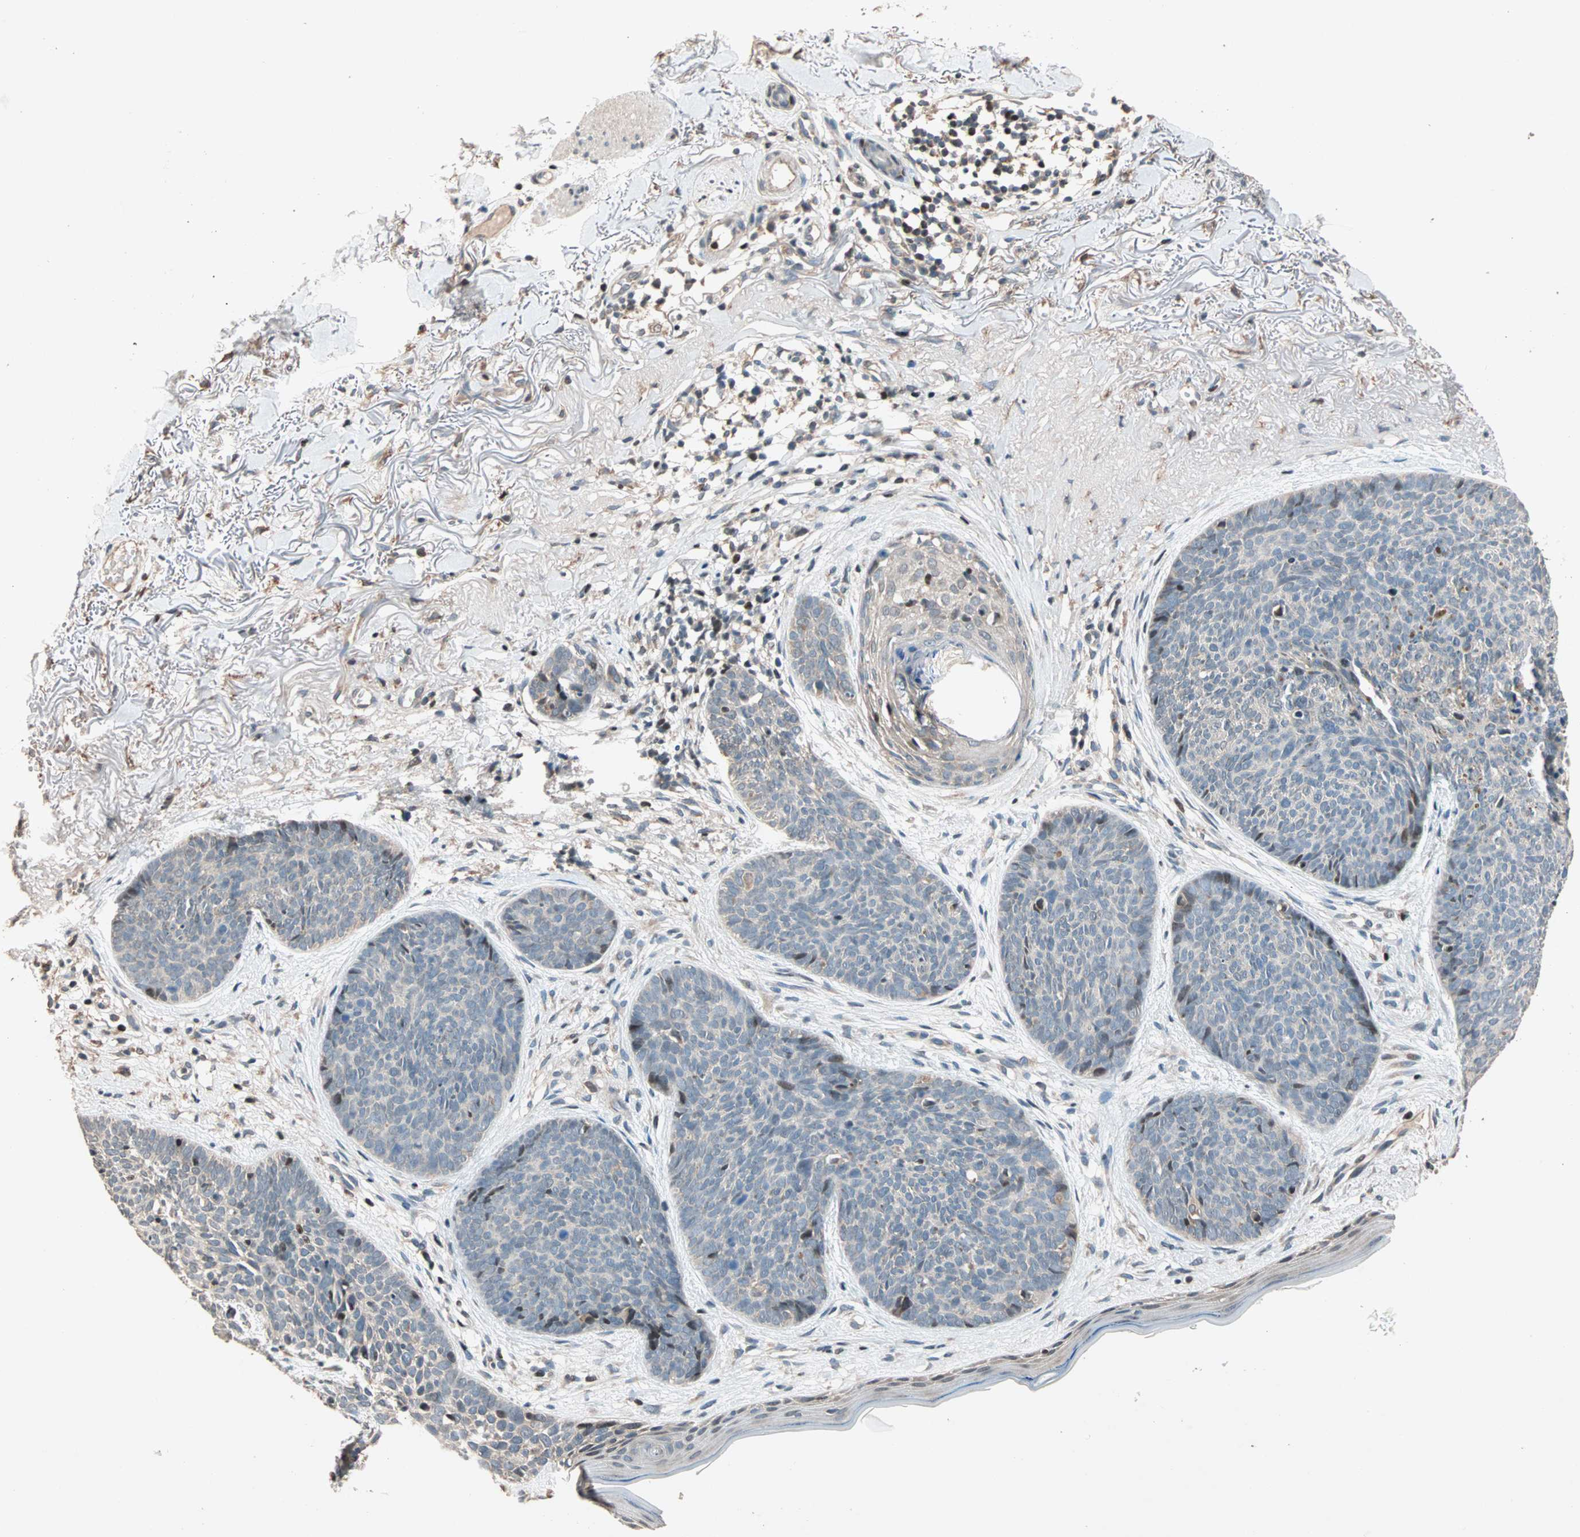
{"staining": {"intensity": "weak", "quantity": "<25%", "location": "cytoplasmic/membranous"}, "tissue": "skin cancer", "cell_type": "Tumor cells", "image_type": "cancer", "snomed": [{"axis": "morphology", "description": "Normal tissue, NOS"}, {"axis": "morphology", "description": "Basal cell carcinoma"}, {"axis": "topography", "description": "Skin"}], "caption": "Histopathology image shows no protein positivity in tumor cells of skin cancer (basal cell carcinoma) tissue.", "gene": "HECW1", "patient": {"sex": "female", "age": 70}}